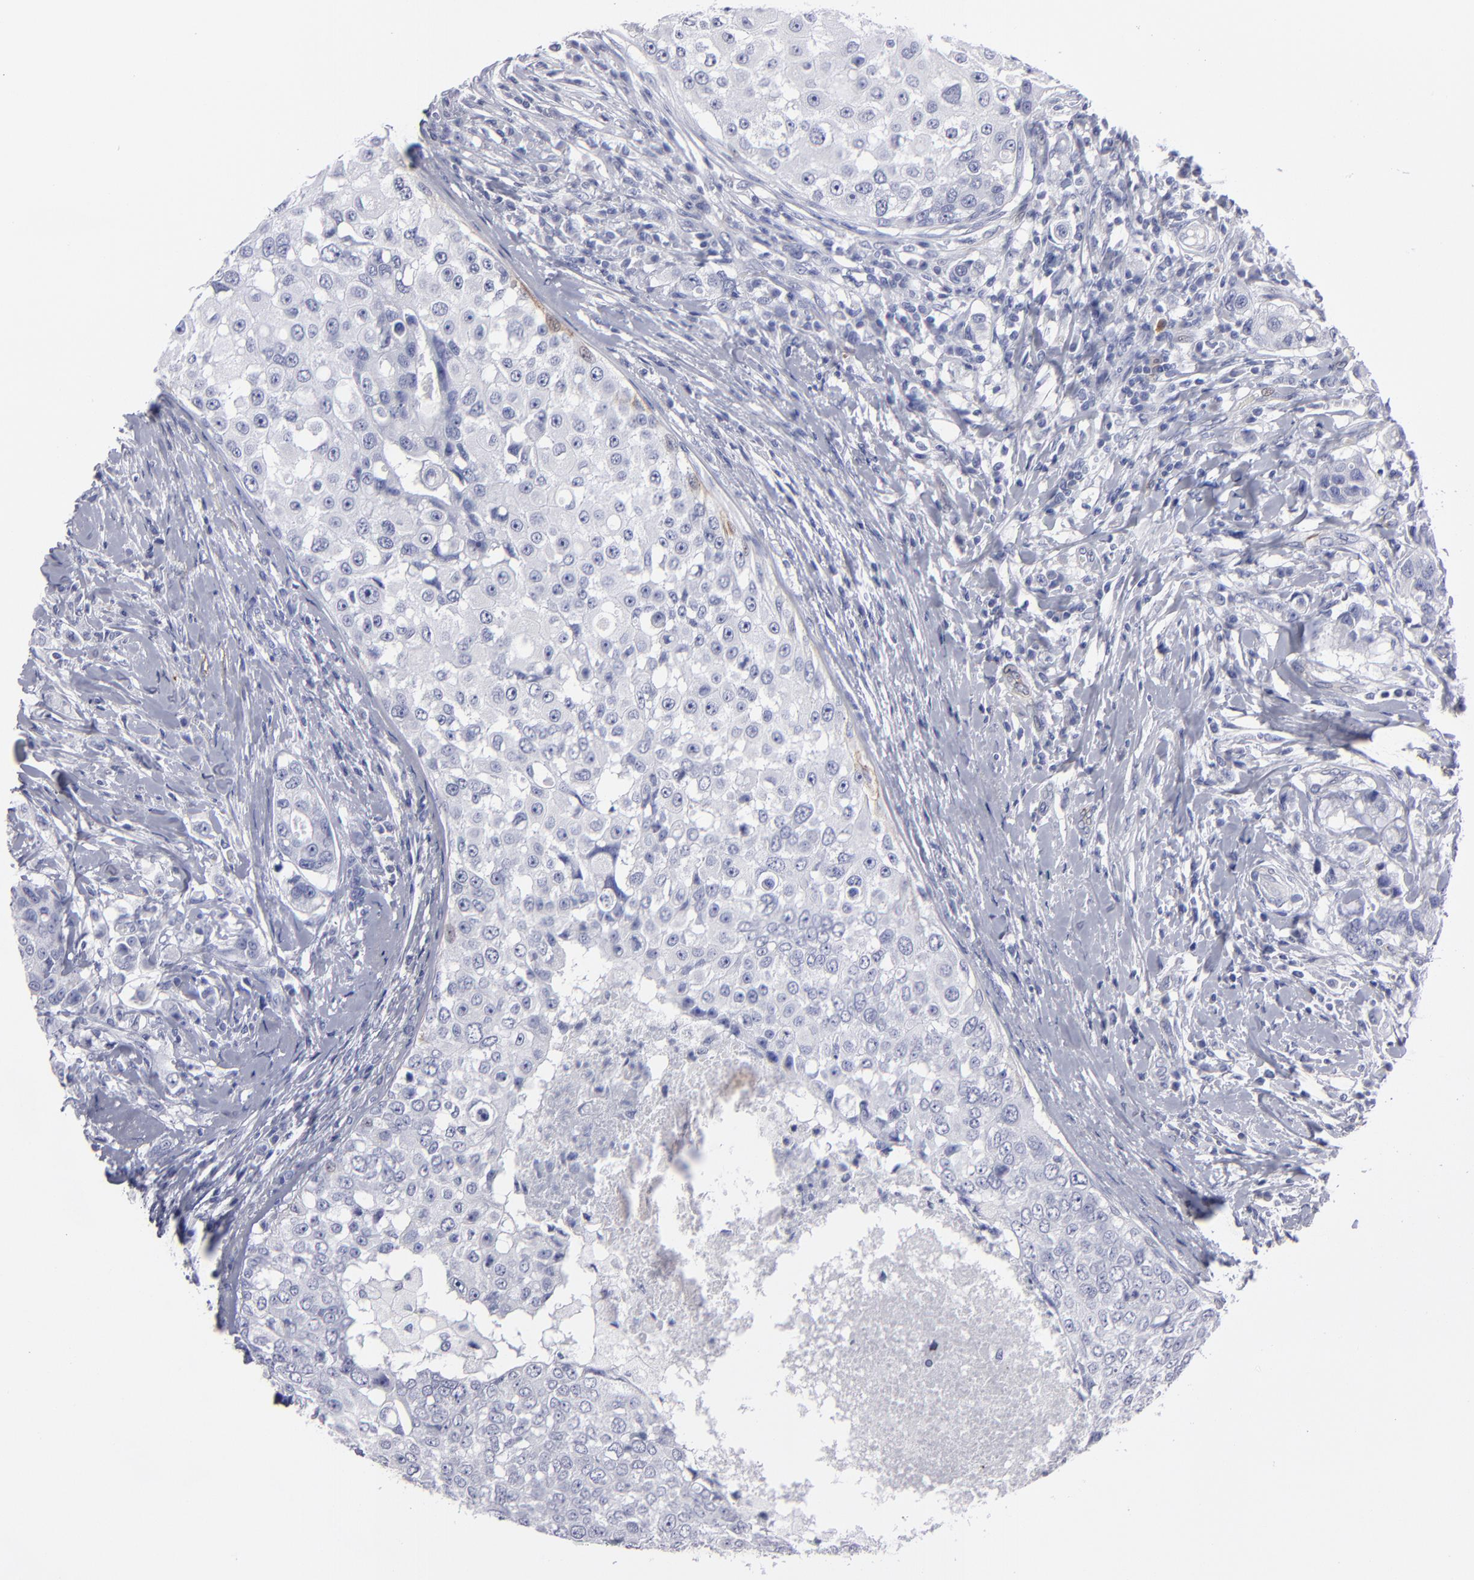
{"staining": {"intensity": "negative", "quantity": "none", "location": "none"}, "tissue": "breast cancer", "cell_type": "Tumor cells", "image_type": "cancer", "snomed": [{"axis": "morphology", "description": "Duct carcinoma"}, {"axis": "topography", "description": "Breast"}], "caption": "Protein analysis of breast intraductal carcinoma shows no significant positivity in tumor cells.", "gene": "CADM3", "patient": {"sex": "female", "age": 27}}